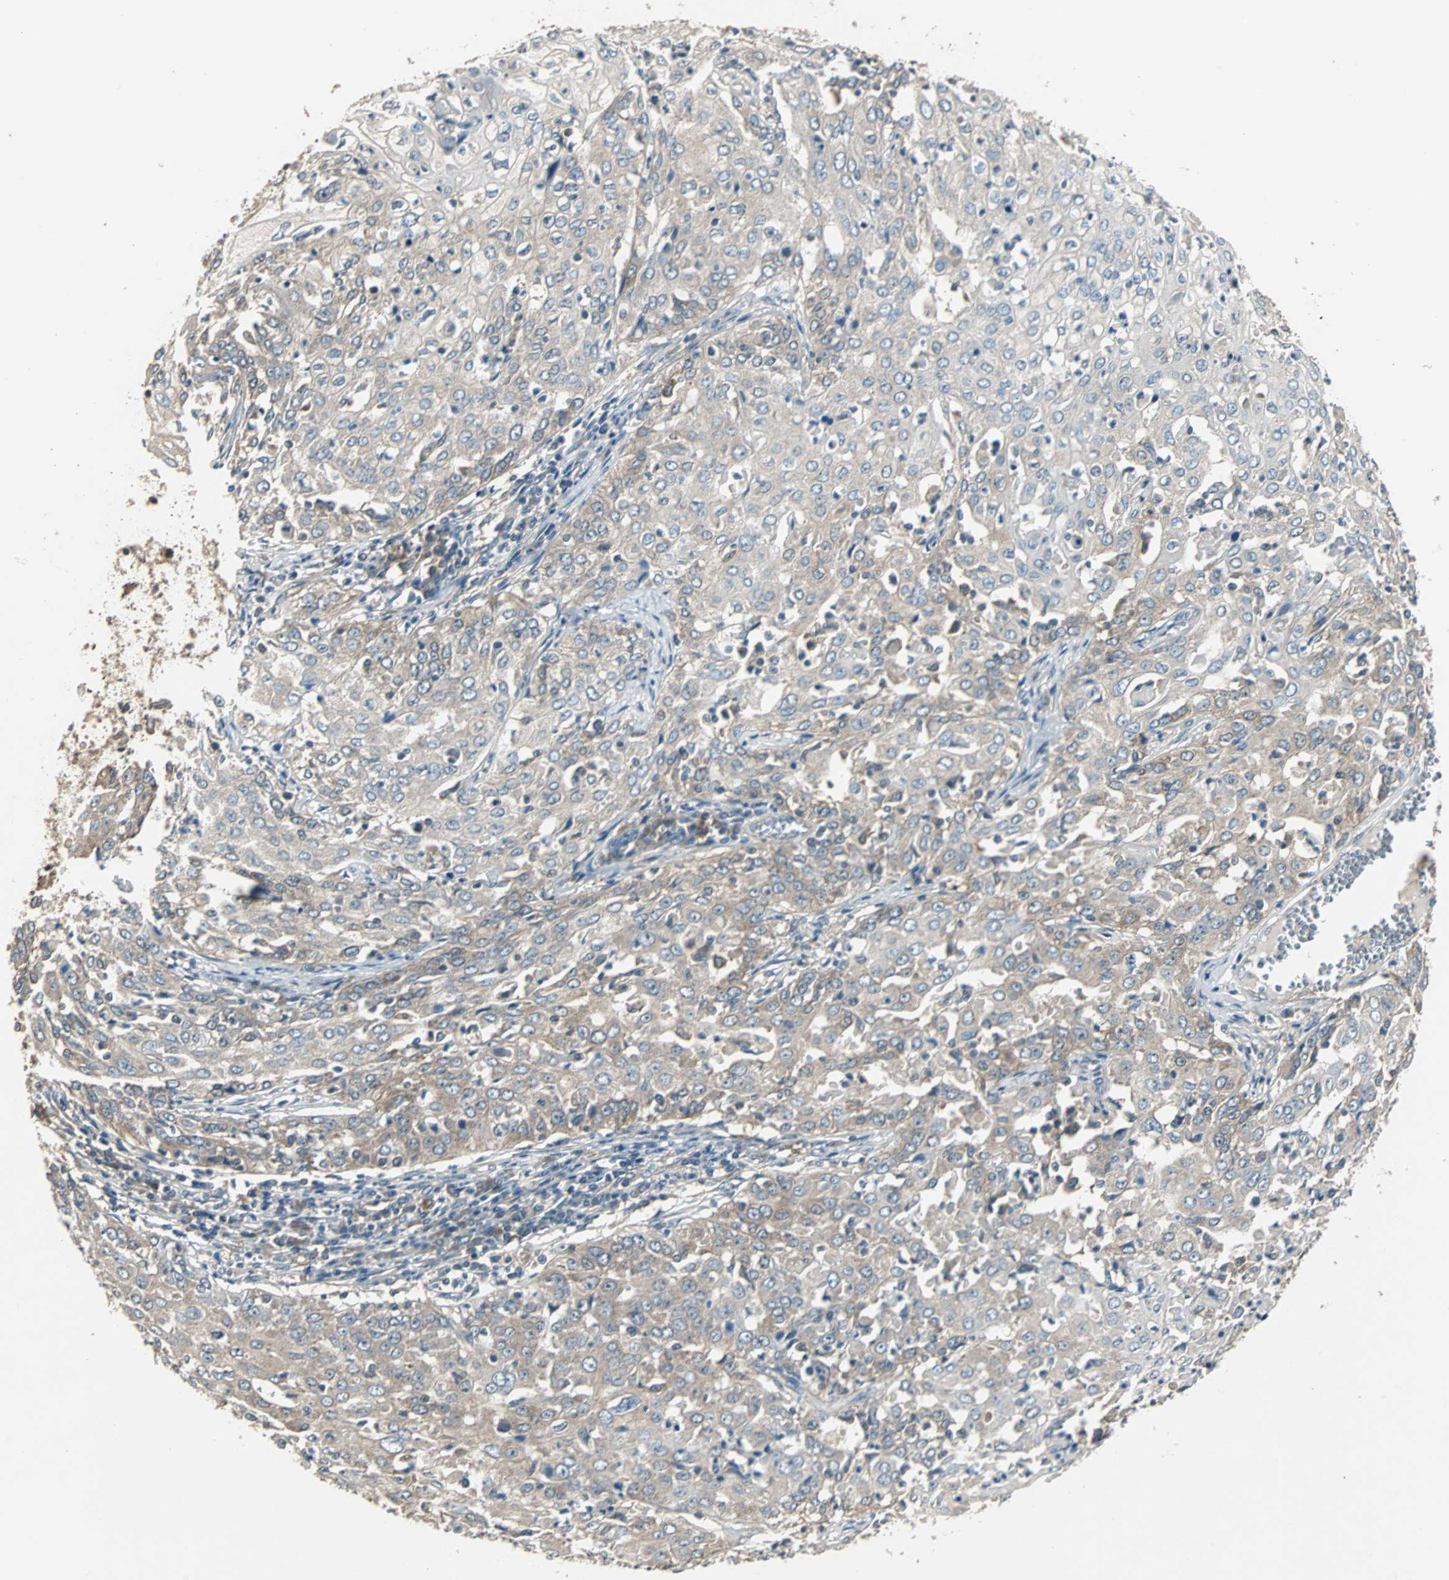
{"staining": {"intensity": "weak", "quantity": "25%-75%", "location": "cytoplasmic/membranous"}, "tissue": "cervical cancer", "cell_type": "Tumor cells", "image_type": "cancer", "snomed": [{"axis": "morphology", "description": "Squamous cell carcinoma, NOS"}, {"axis": "topography", "description": "Cervix"}], "caption": "Protein analysis of cervical cancer tissue reveals weak cytoplasmic/membranous positivity in approximately 25%-75% of tumor cells.", "gene": "ABHD2", "patient": {"sex": "female", "age": 39}}